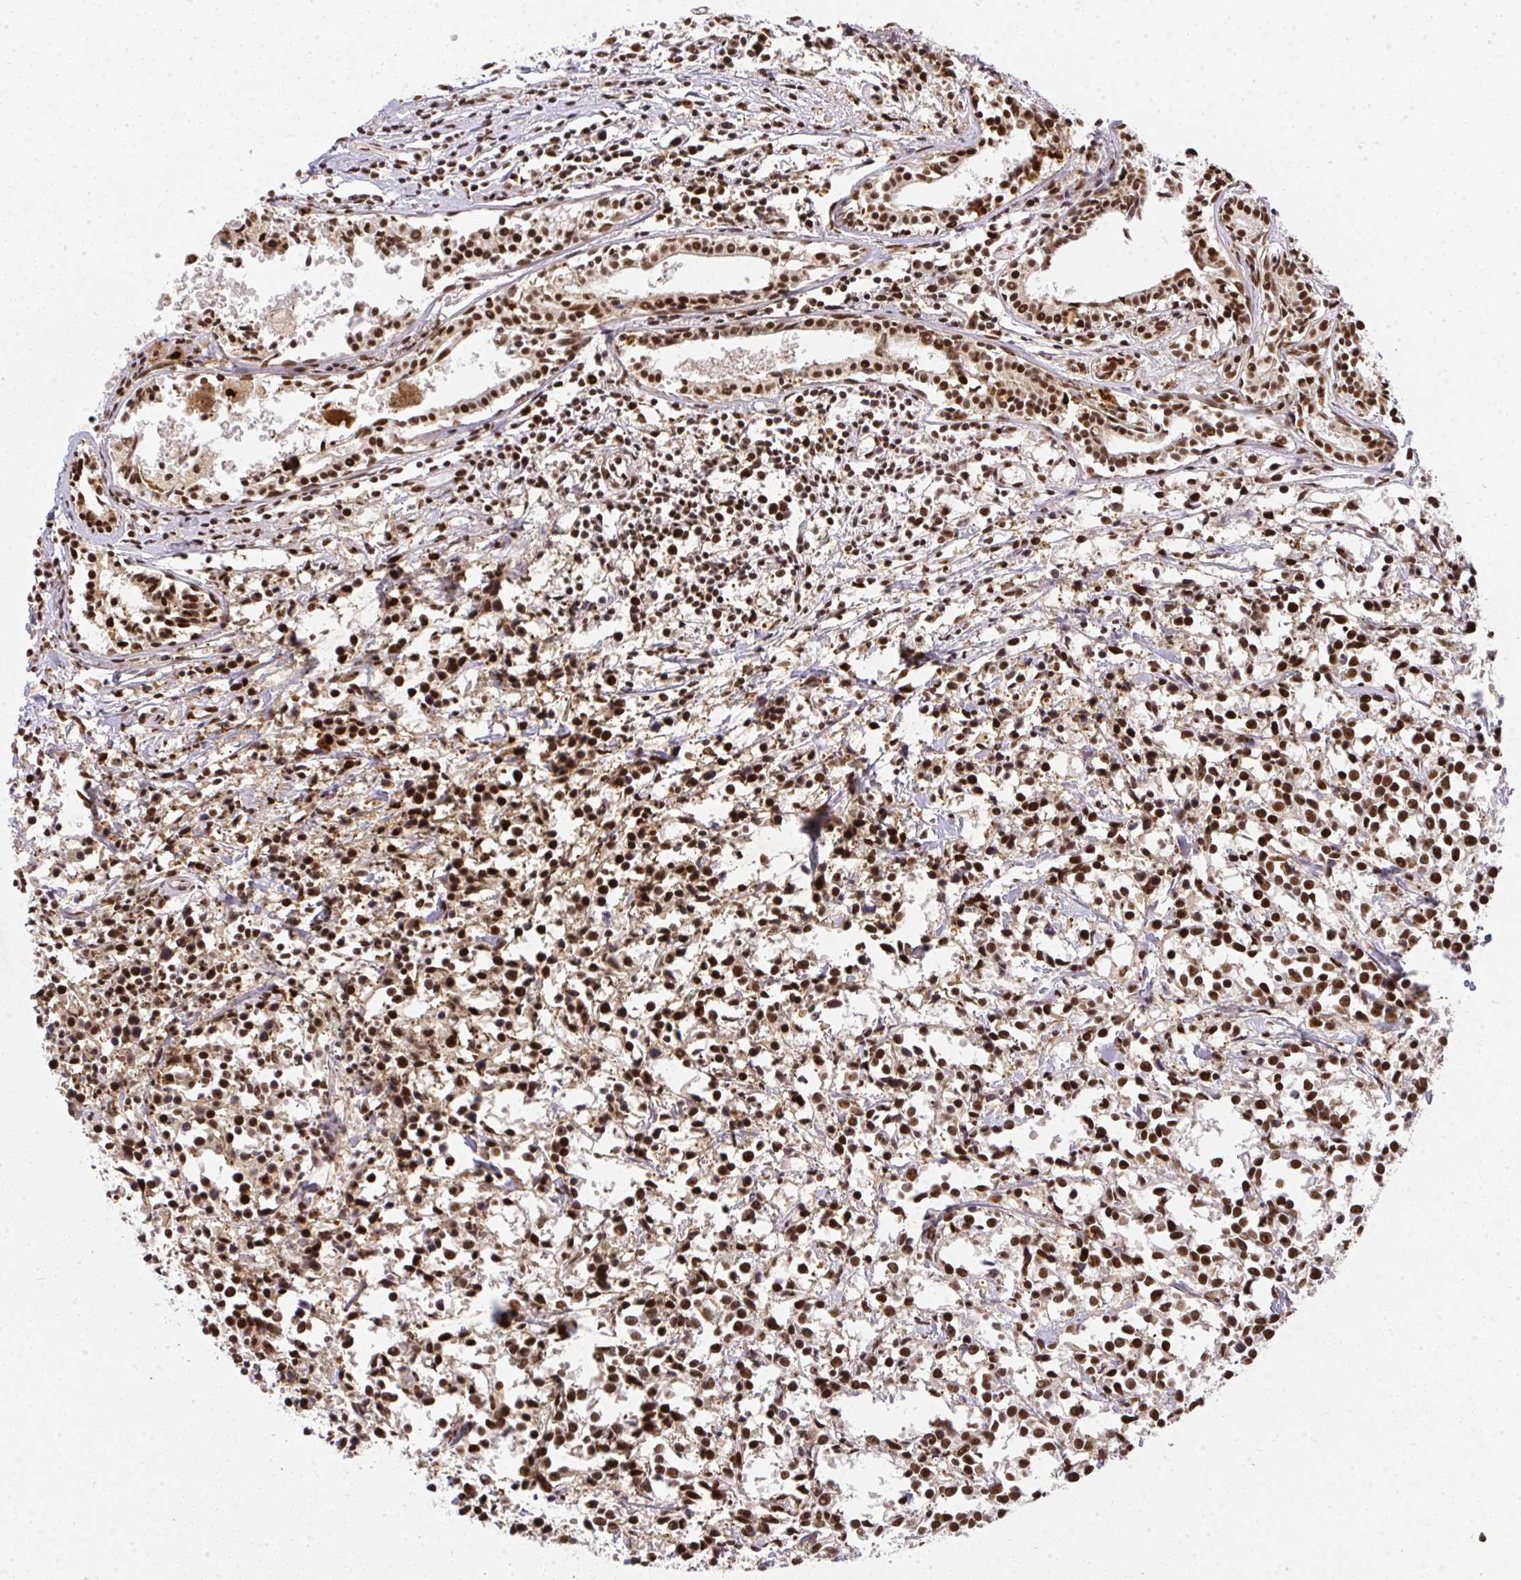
{"staining": {"intensity": "strong", "quantity": ">75%", "location": "nuclear"}, "tissue": "breast cancer", "cell_type": "Tumor cells", "image_type": "cancer", "snomed": [{"axis": "morphology", "description": "Duct carcinoma"}, {"axis": "topography", "description": "Breast"}], "caption": "A histopathology image showing strong nuclear expression in about >75% of tumor cells in breast invasive ductal carcinoma, as visualized by brown immunohistochemical staining.", "gene": "U2AF1", "patient": {"sex": "female", "age": 80}}